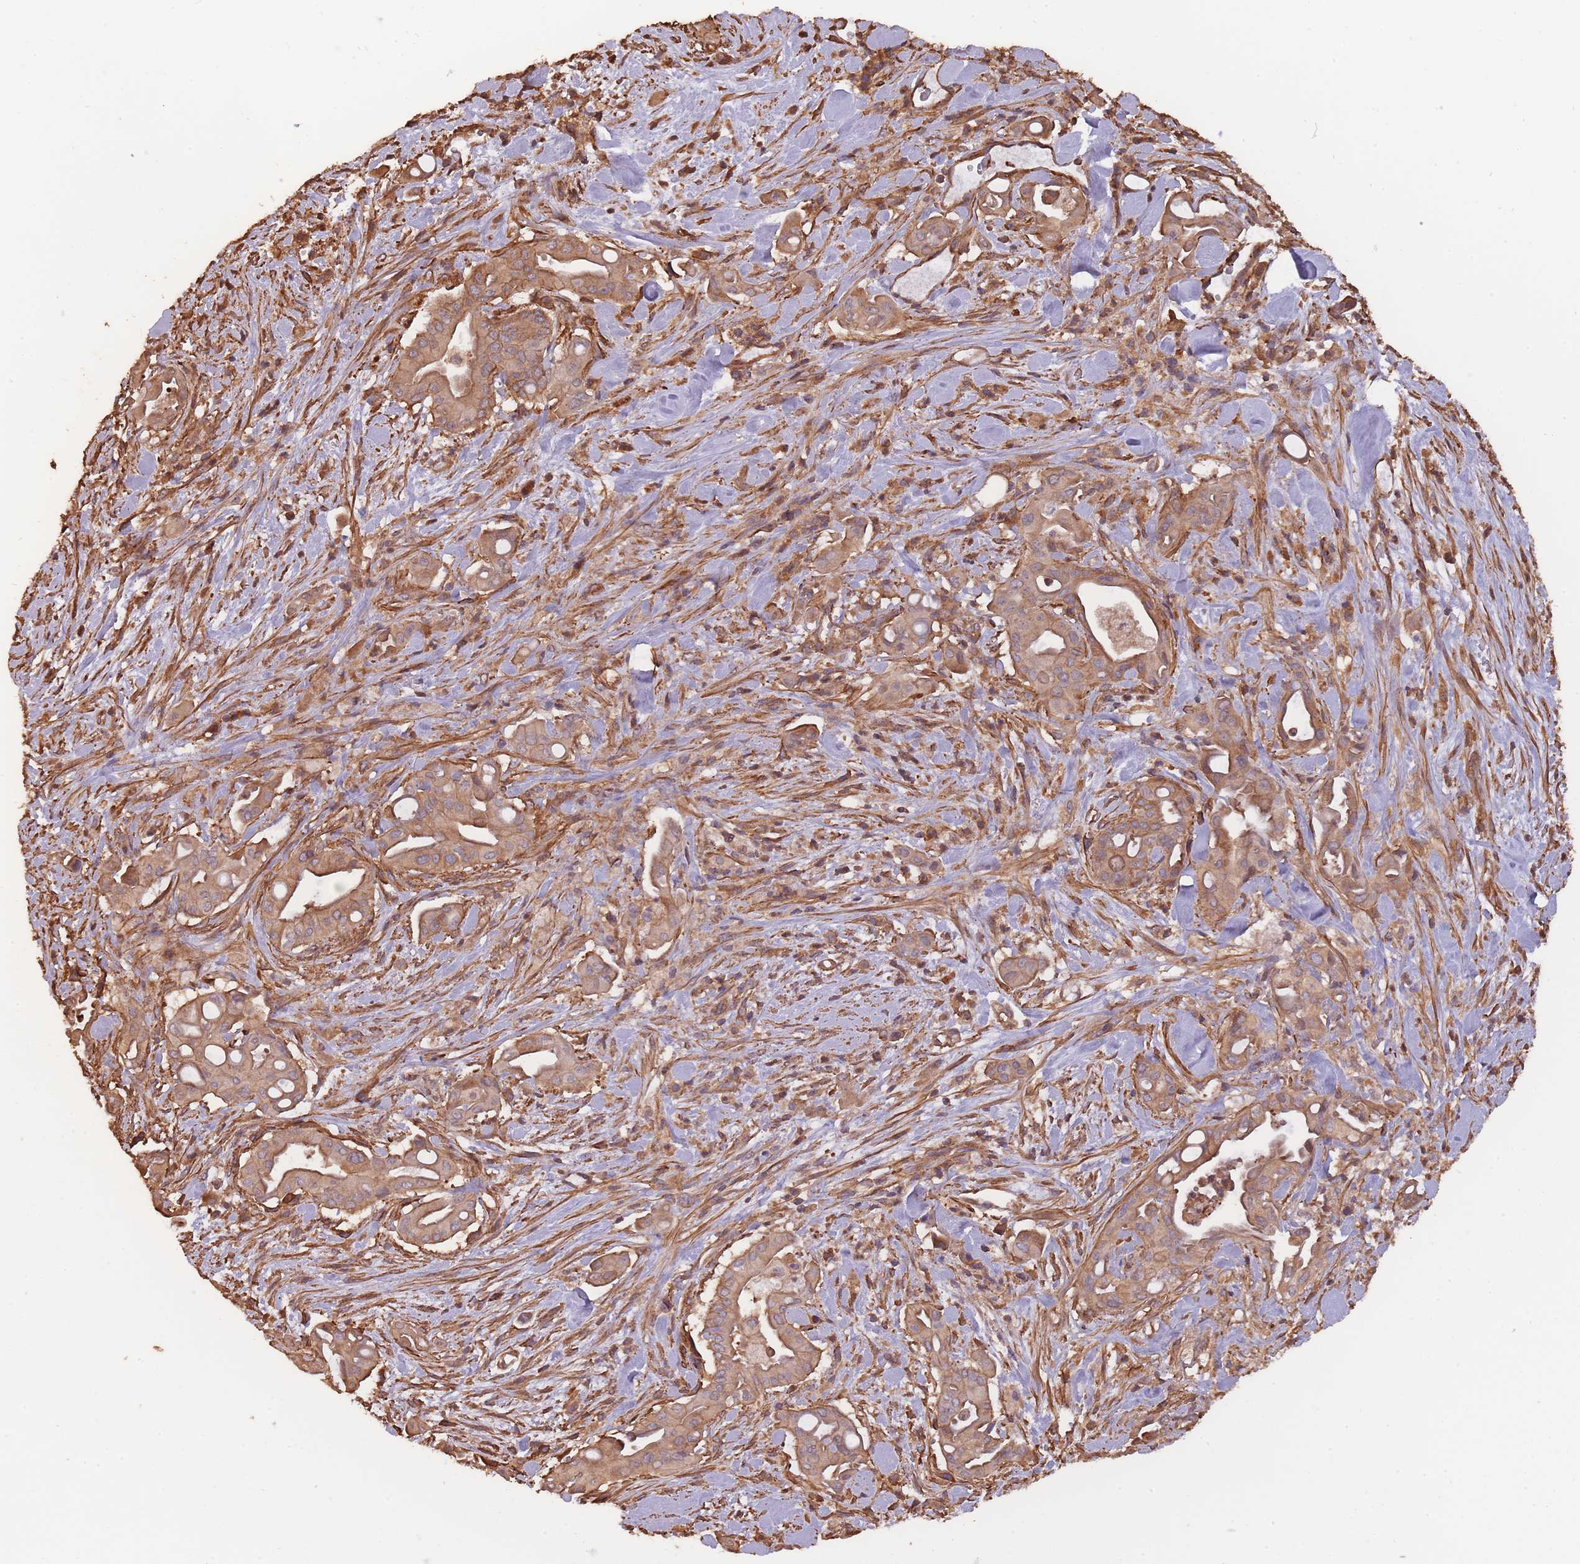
{"staining": {"intensity": "moderate", "quantity": ">75%", "location": "cytoplasmic/membranous"}, "tissue": "liver cancer", "cell_type": "Tumor cells", "image_type": "cancer", "snomed": [{"axis": "morphology", "description": "Cholangiocarcinoma"}, {"axis": "topography", "description": "Liver"}], "caption": "Tumor cells reveal medium levels of moderate cytoplasmic/membranous positivity in approximately >75% of cells in liver cancer.", "gene": "ARMH3", "patient": {"sex": "female", "age": 68}}